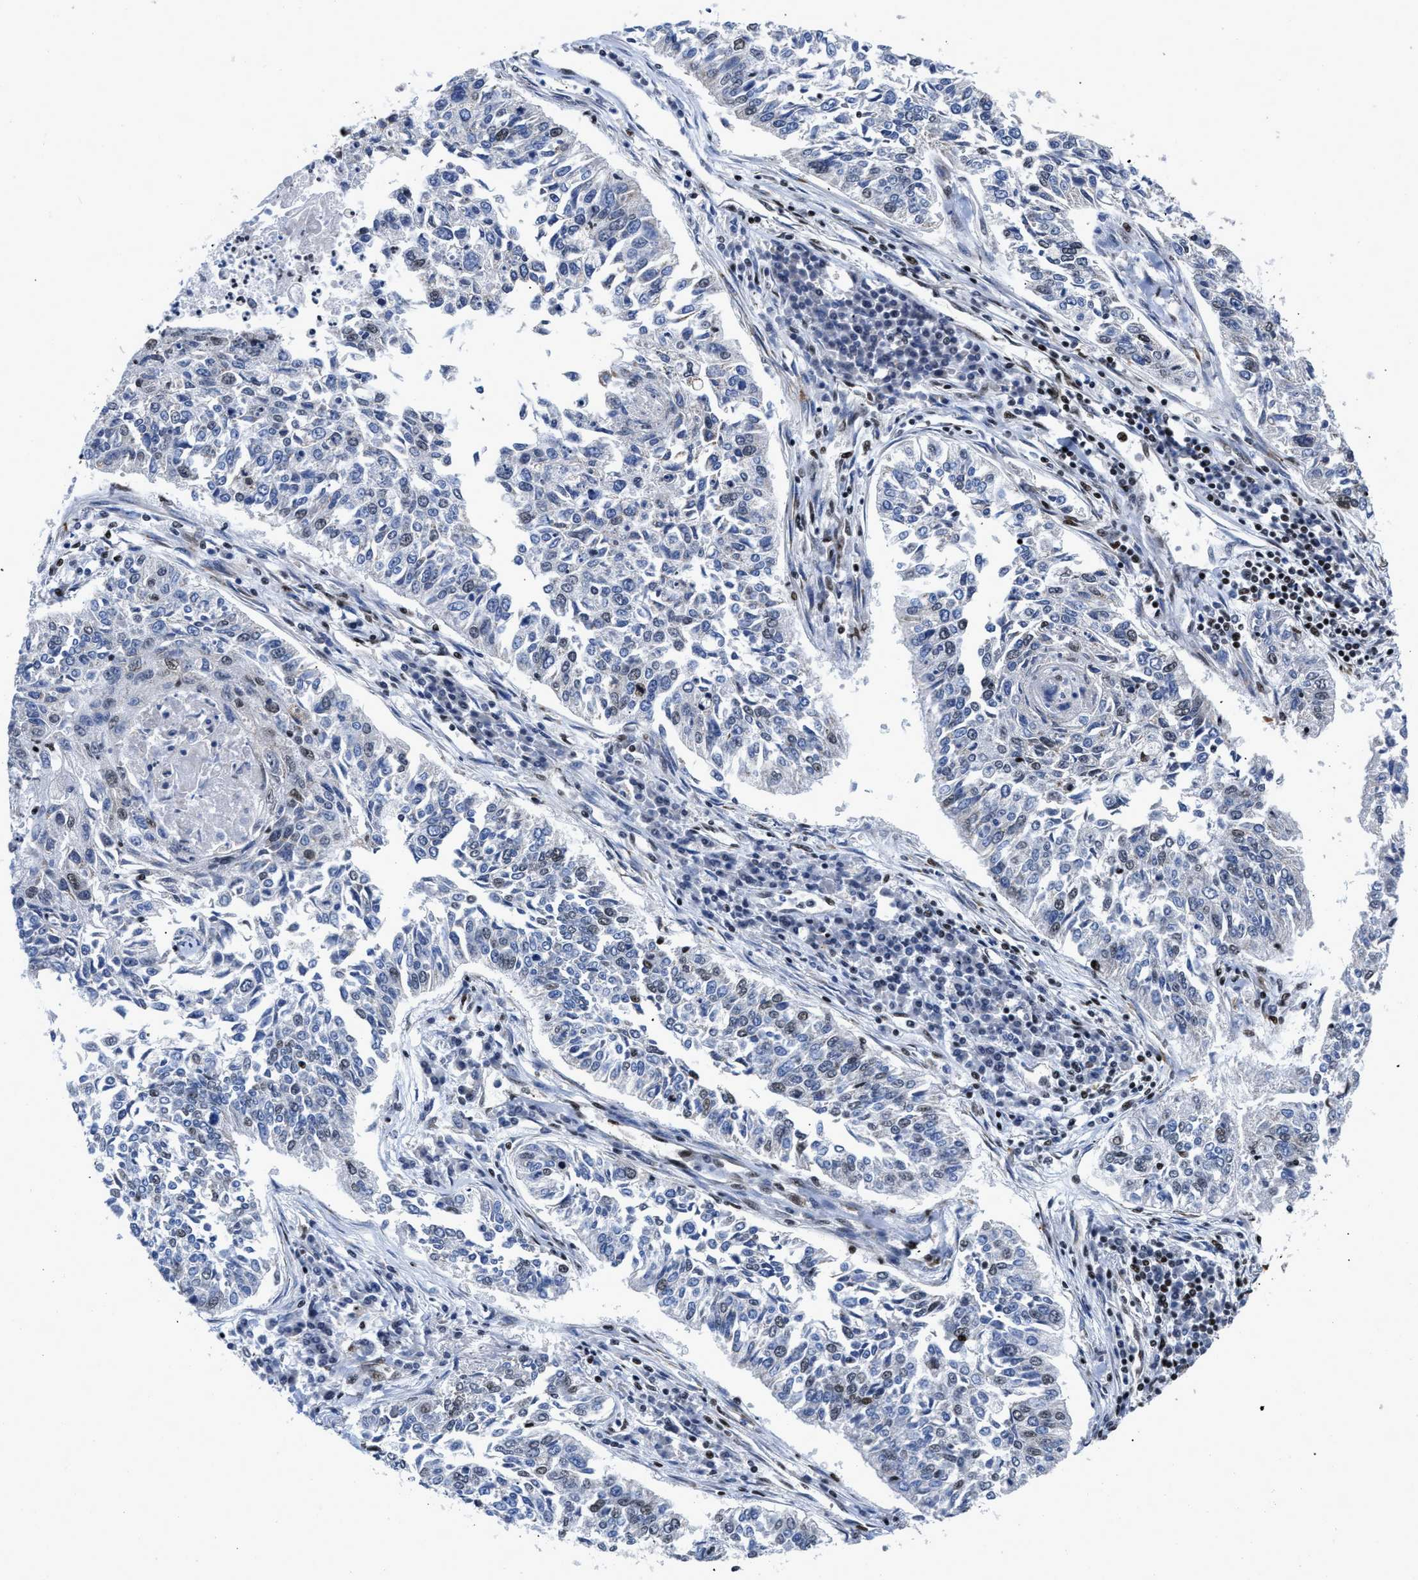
{"staining": {"intensity": "moderate", "quantity": "<25%", "location": "nuclear"}, "tissue": "lung cancer", "cell_type": "Tumor cells", "image_type": "cancer", "snomed": [{"axis": "morphology", "description": "Normal tissue, NOS"}, {"axis": "morphology", "description": "Squamous cell carcinoma, NOS"}, {"axis": "topography", "description": "Cartilage tissue"}, {"axis": "topography", "description": "Bronchus"}, {"axis": "topography", "description": "Lung"}], "caption": "DAB immunohistochemical staining of human squamous cell carcinoma (lung) demonstrates moderate nuclear protein positivity in approximately <25% of tumor cells. Immunohistochemistry stains the protein in brown and the nuclei are stained blue.", "gene": "CREB1", "patient": {"sex": "female", "age": 49}}